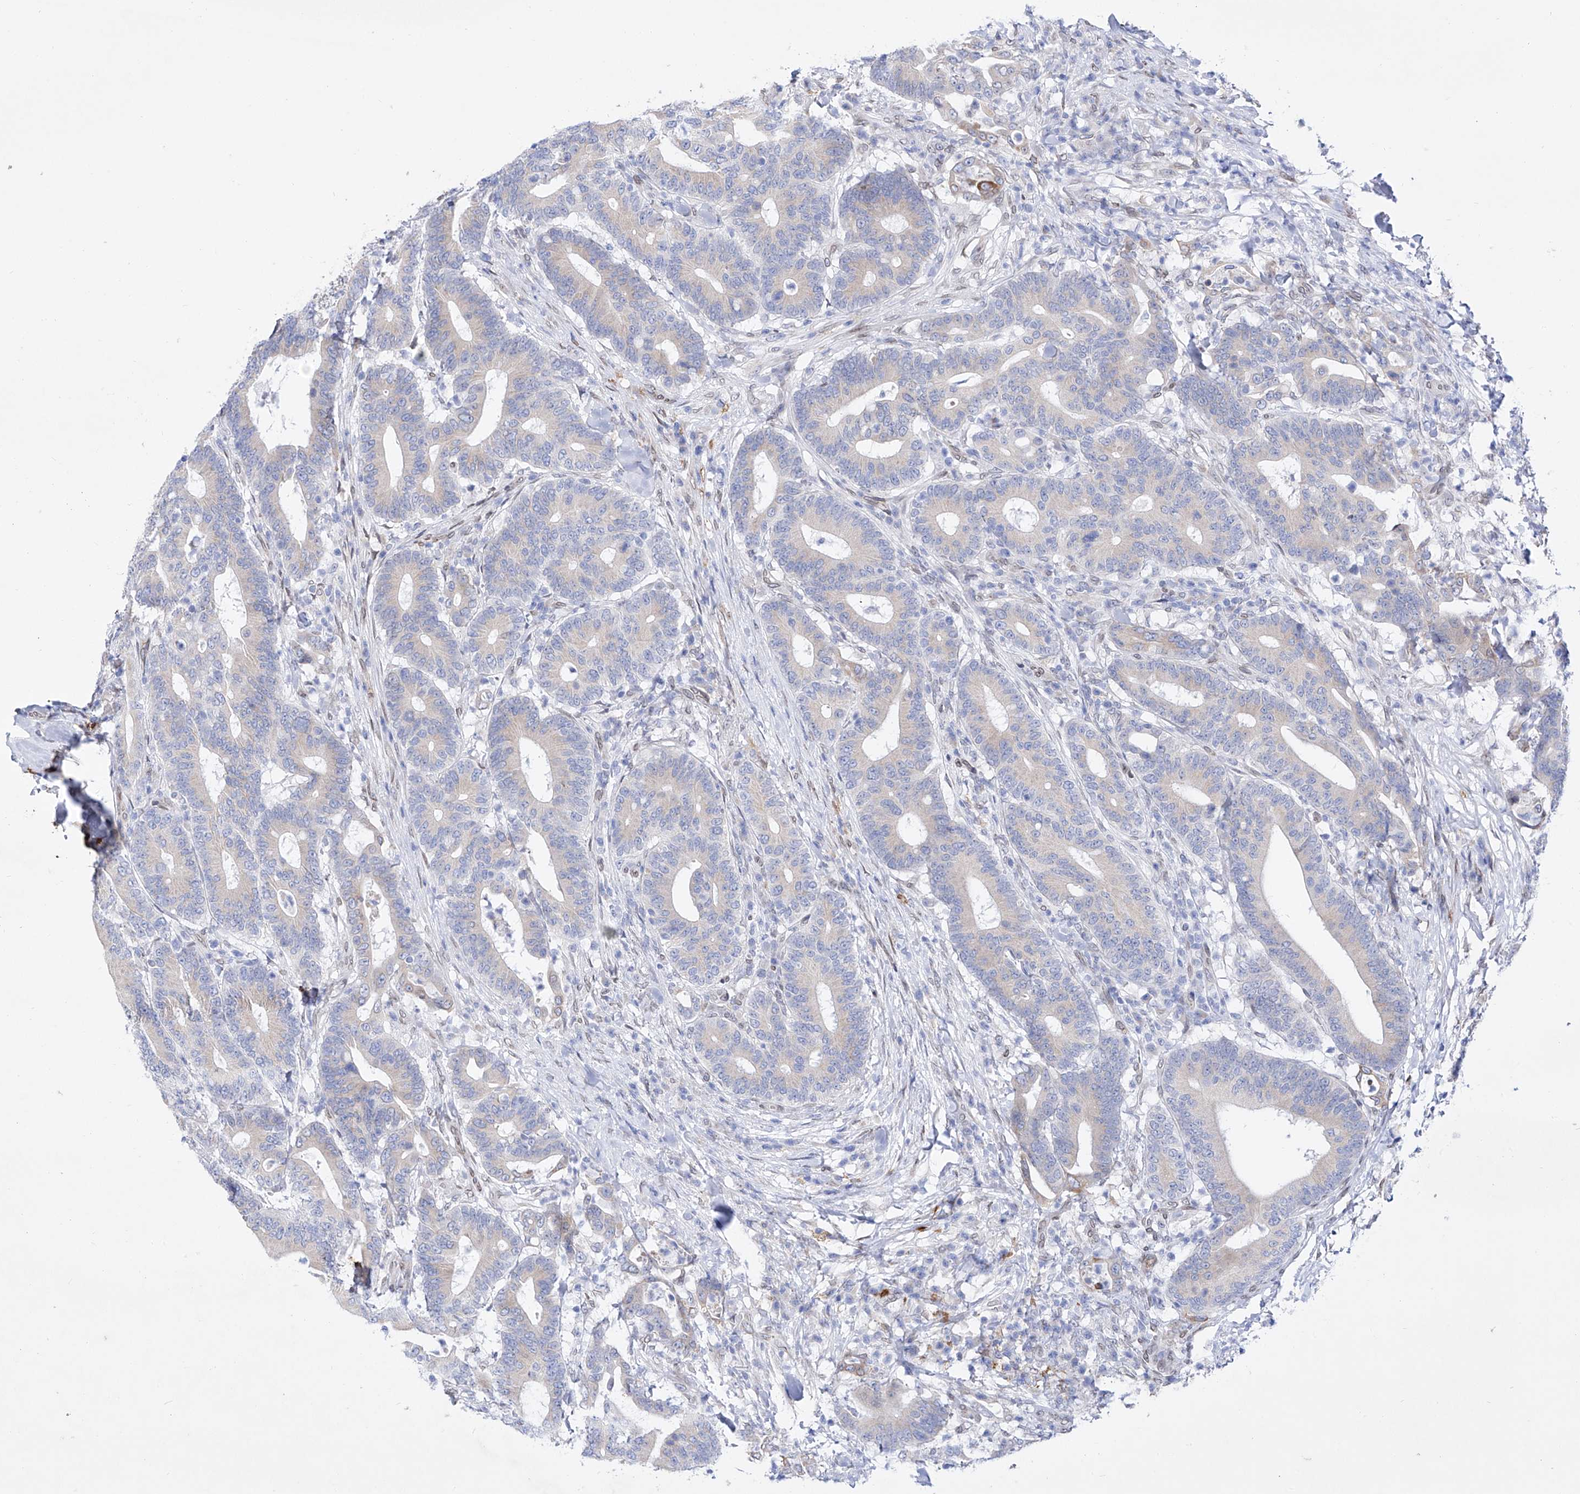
{"staining": {"intensity": "negative", "quantity": "none", "location": "none"}, "tissue": "colorectal cancer", "cell_type": "Tumor cells", "image_type": "cancer", "snomed": [{"axis": "morphology", "description": "Adenocarcinoma, NOS"}, {"axis": "topography", "description": "Colon"}], "caption": "A photomicrograph of human adenocarcinoma (colorectal) is negative for staining in tumor cells. (Brightfield microscopy of DAB (3,3'-diaminobenzidine) IHC at high magnification).", "gene": "LCLAT1", "patient": {"sex": "female", "age": 66}}